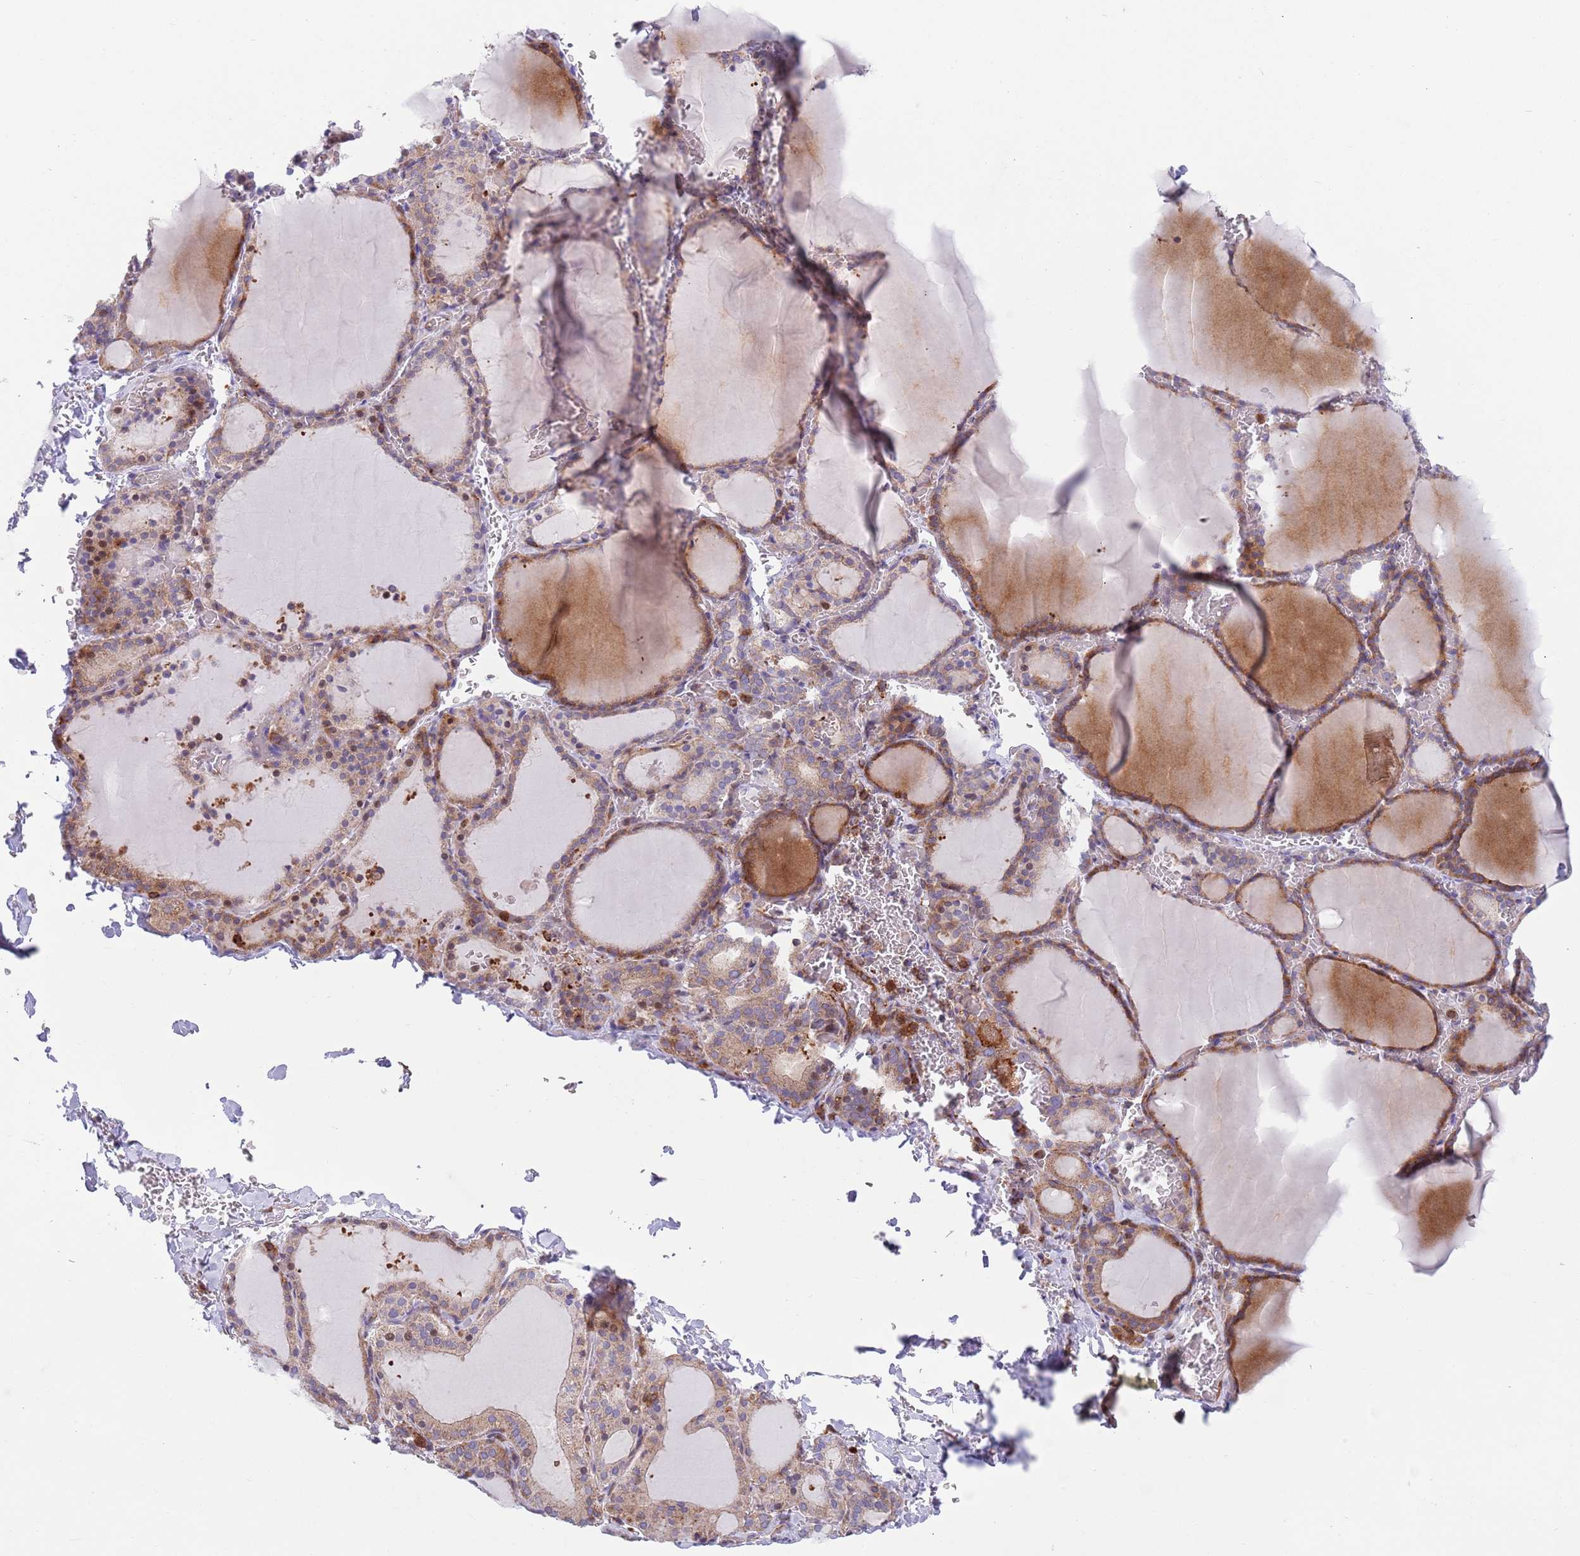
{"staining": {"intensity": "strong", "quantity": "25%-75%", "location": "cytoplasmic/membranous"}, "tissue": "thyroid gland", "cell_type": "Glandular cells", "image_type": "normal", "snomed": [{"axis": "morphology", "description": "Normal tissue, NOS"}, {"axis": "topography", "description": "Thyroid gland"}], "caption": "DAB immunohistochemical staining of unremarkable human thyroid gland shows strong cytoplasmic/membranous protein positivity in about 25%-75% of glandular cells.", "gene": "ZMYM5", "patient": {"sex": "female", "age": 39}}